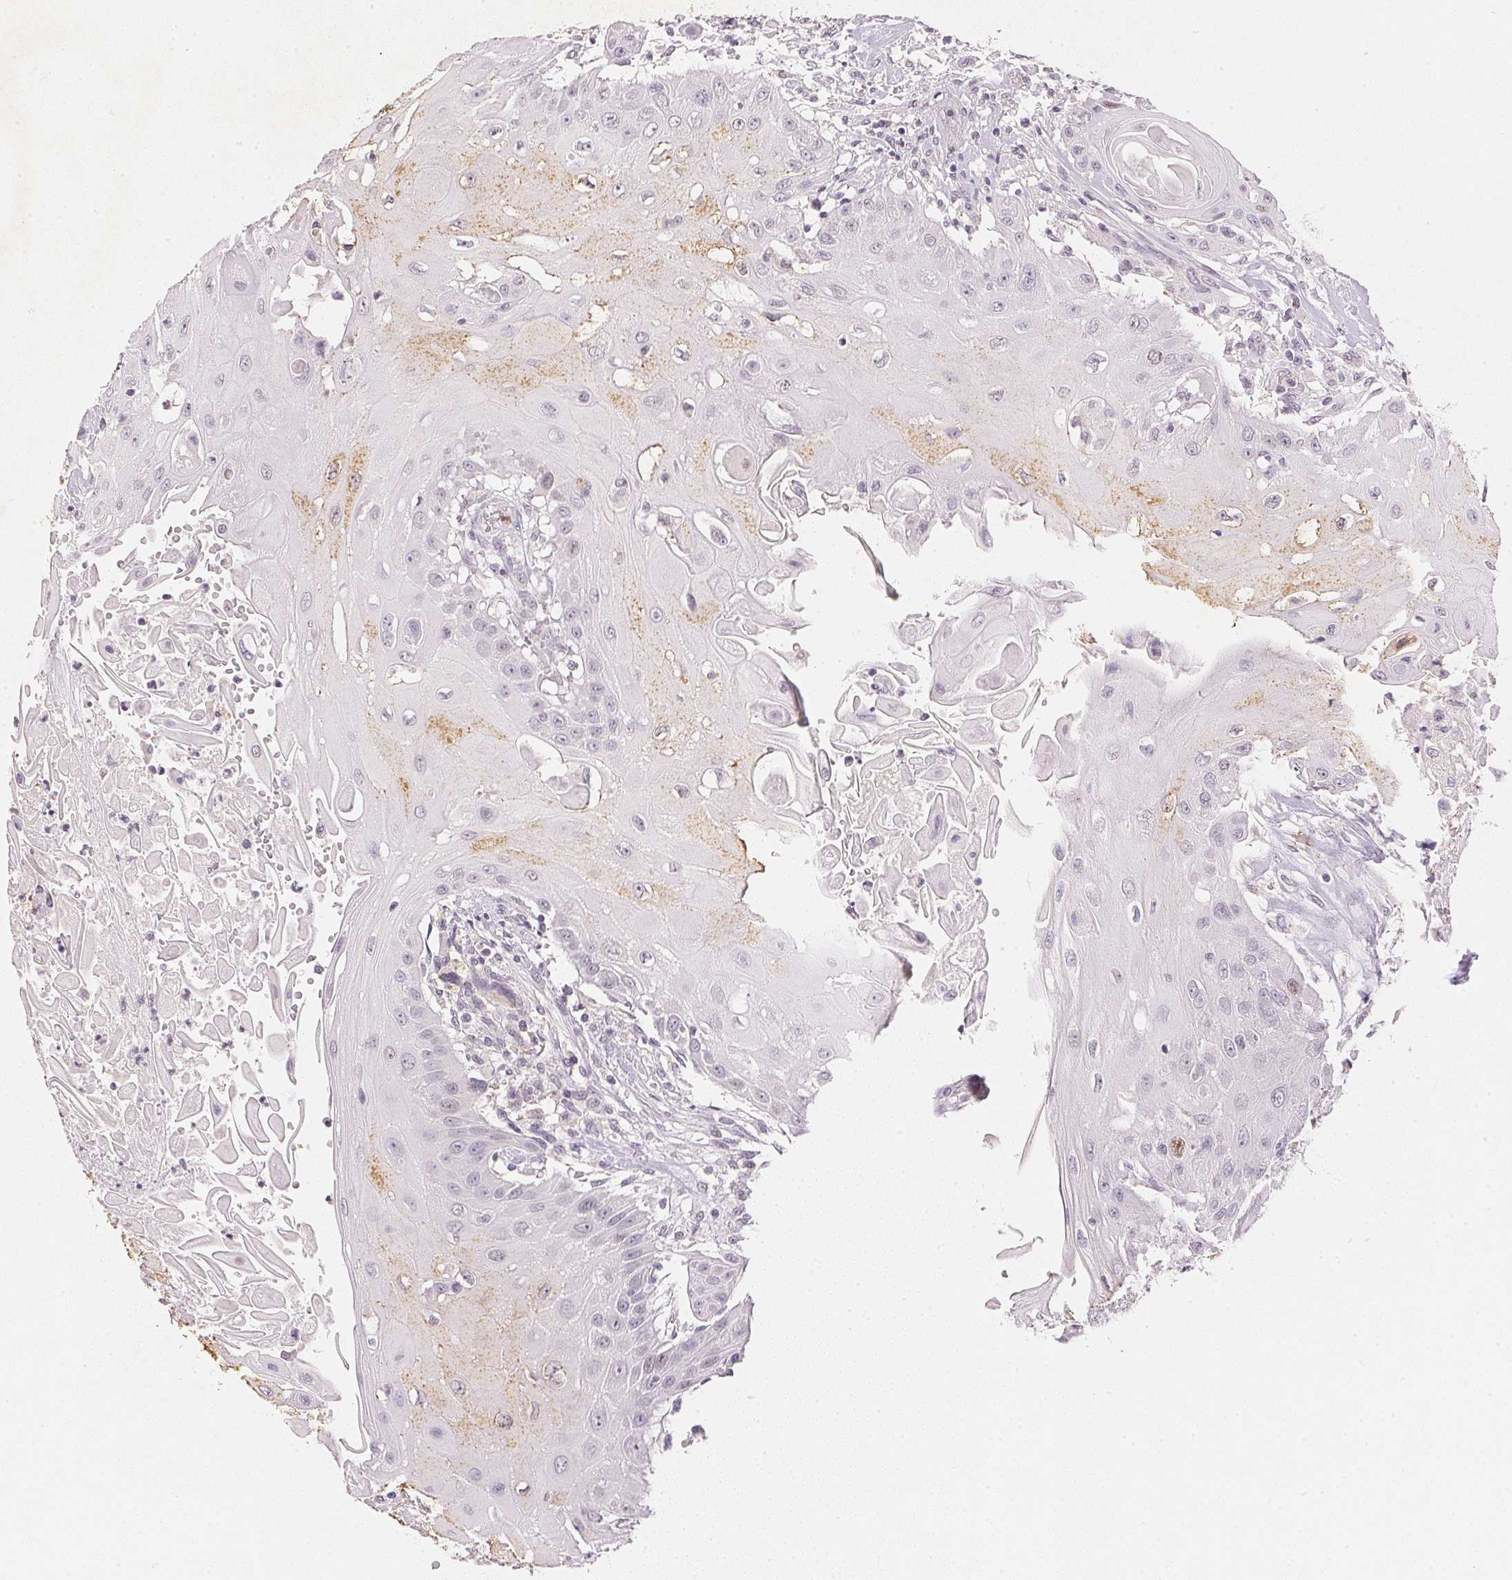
{"staining": {"intensity": "weak", "quantity": "25%-75%", "location": "nuclear"}, "tissue": "head and neck cancer", "cell_type": "Tumor cells", "image_type": "cancer", "snomed": [{"axis": "morphology", "description": "Squamous cell carcinoma, NOS"}, {"axis": "topography", "description": "Oral tissue"}, {"axis": "topography", "description": "Head-Neck"}, {"axis": "topography", "description": "Neck, NOS"}], "caption": "Head and neck squamous cell carcinoma stained with DAB immunohistochemistry (IHC) exhibits low levels of weak nuclear staining in about 25%-75% of tumor cells. The staining was performed using DAB (3,3'-diaminobenzidine), with brown indicating positive protein expression. Nuclei are stained blue with hematoxylin.", "gene": "SMTN", "patient": {"sex": "female", "age": 55}}